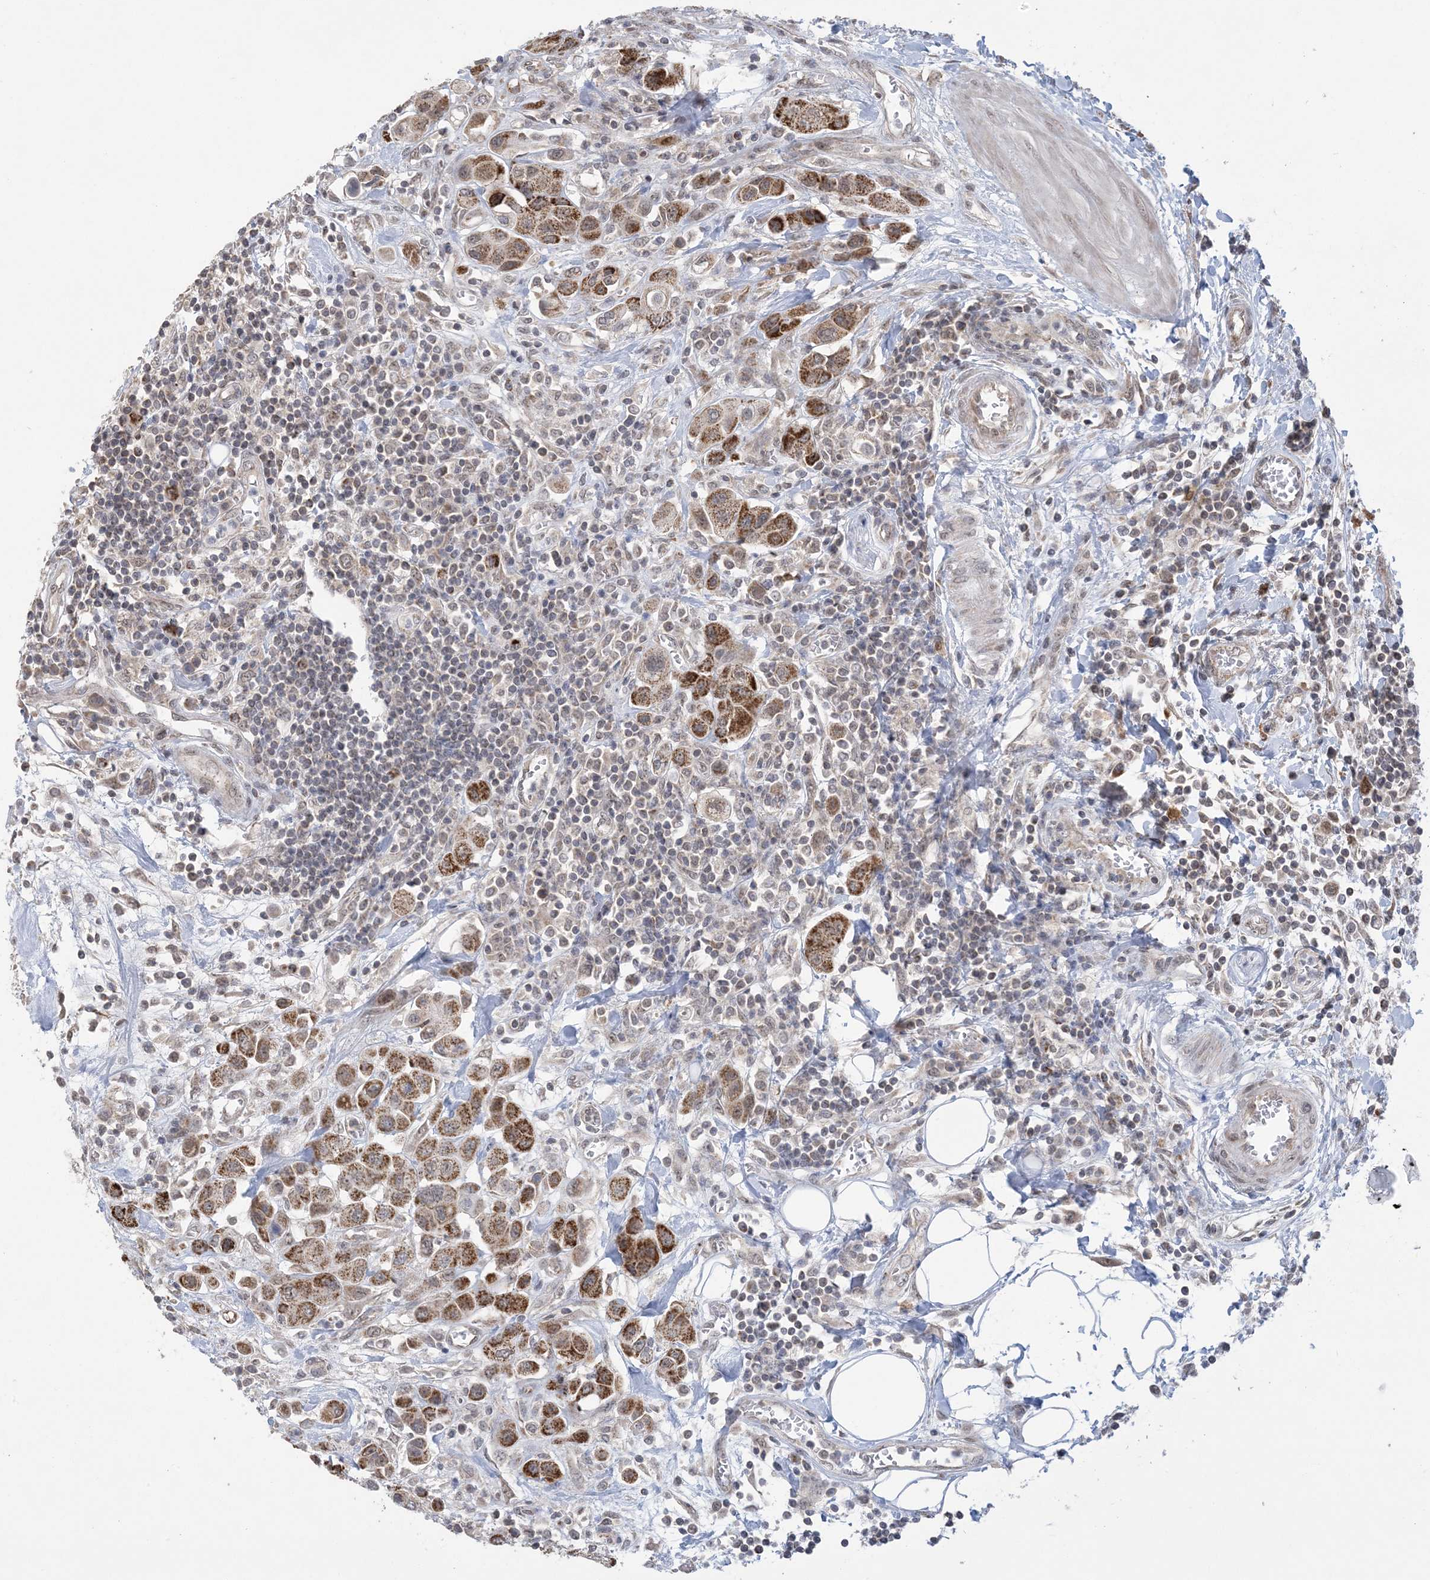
{"staining": {"intensity": "moderate", "quantity": ">75%", "location": "cytoplasmic/membranous"}, "tissue": "urothelial cancer", "cell_type": "Tumor cells", "image_type": "cancer", "snomed": [{"axis": "morphology", "description": "Urothelial carcinoma, High grade"}, {"axis": "topography", "description": "Urinary bladder"}], "caption": "Urothelial cancer tissue reveals moderate cytoplasmic/membranous positivity in approximately >75% of tumor cells", "gene": "TRMT10C", "patient": {"sex": "male", "age": 50}}